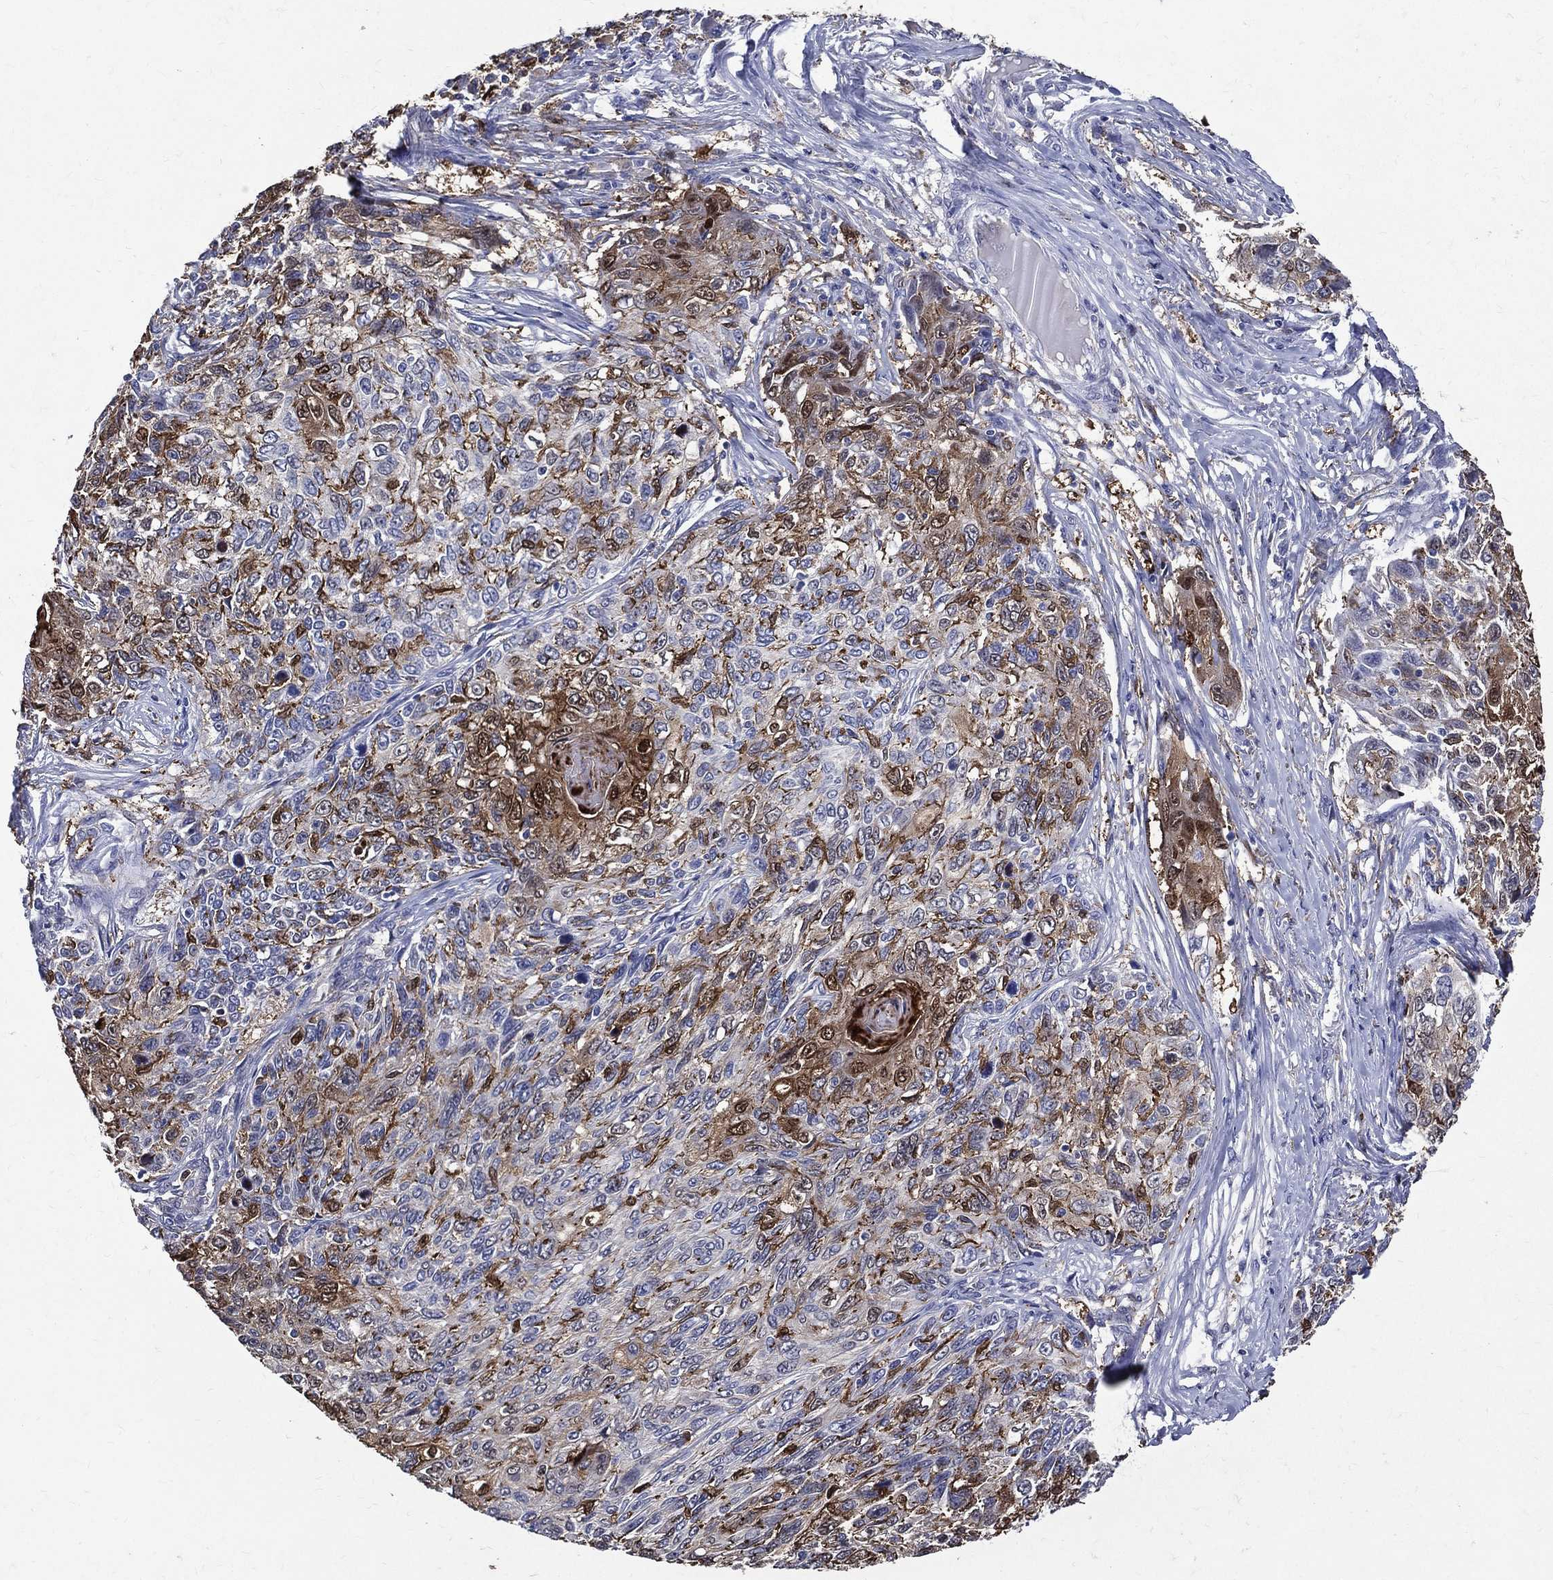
{"staining": {"intensity": "moderate", "quantity": "25%-75%", "location": "cytoplasmic/membranous"}, "tissue": "skin cancer", "cell_type": "Tumor cells", "image_type": "cancer", "snomed": [{"axis": "morphology", "description": "Squamous cell carcinoma, NOS"}, {"axis": "topography", "description": "Skin"}], "caption": "The photomicrograph reveals staining of skin cancer, revealing moderate cytoplasmic/membranous protein positivity (brown color) within tumor cells.", "gene": "GPR171", "patient": {"sex": "male", "age": 92}}